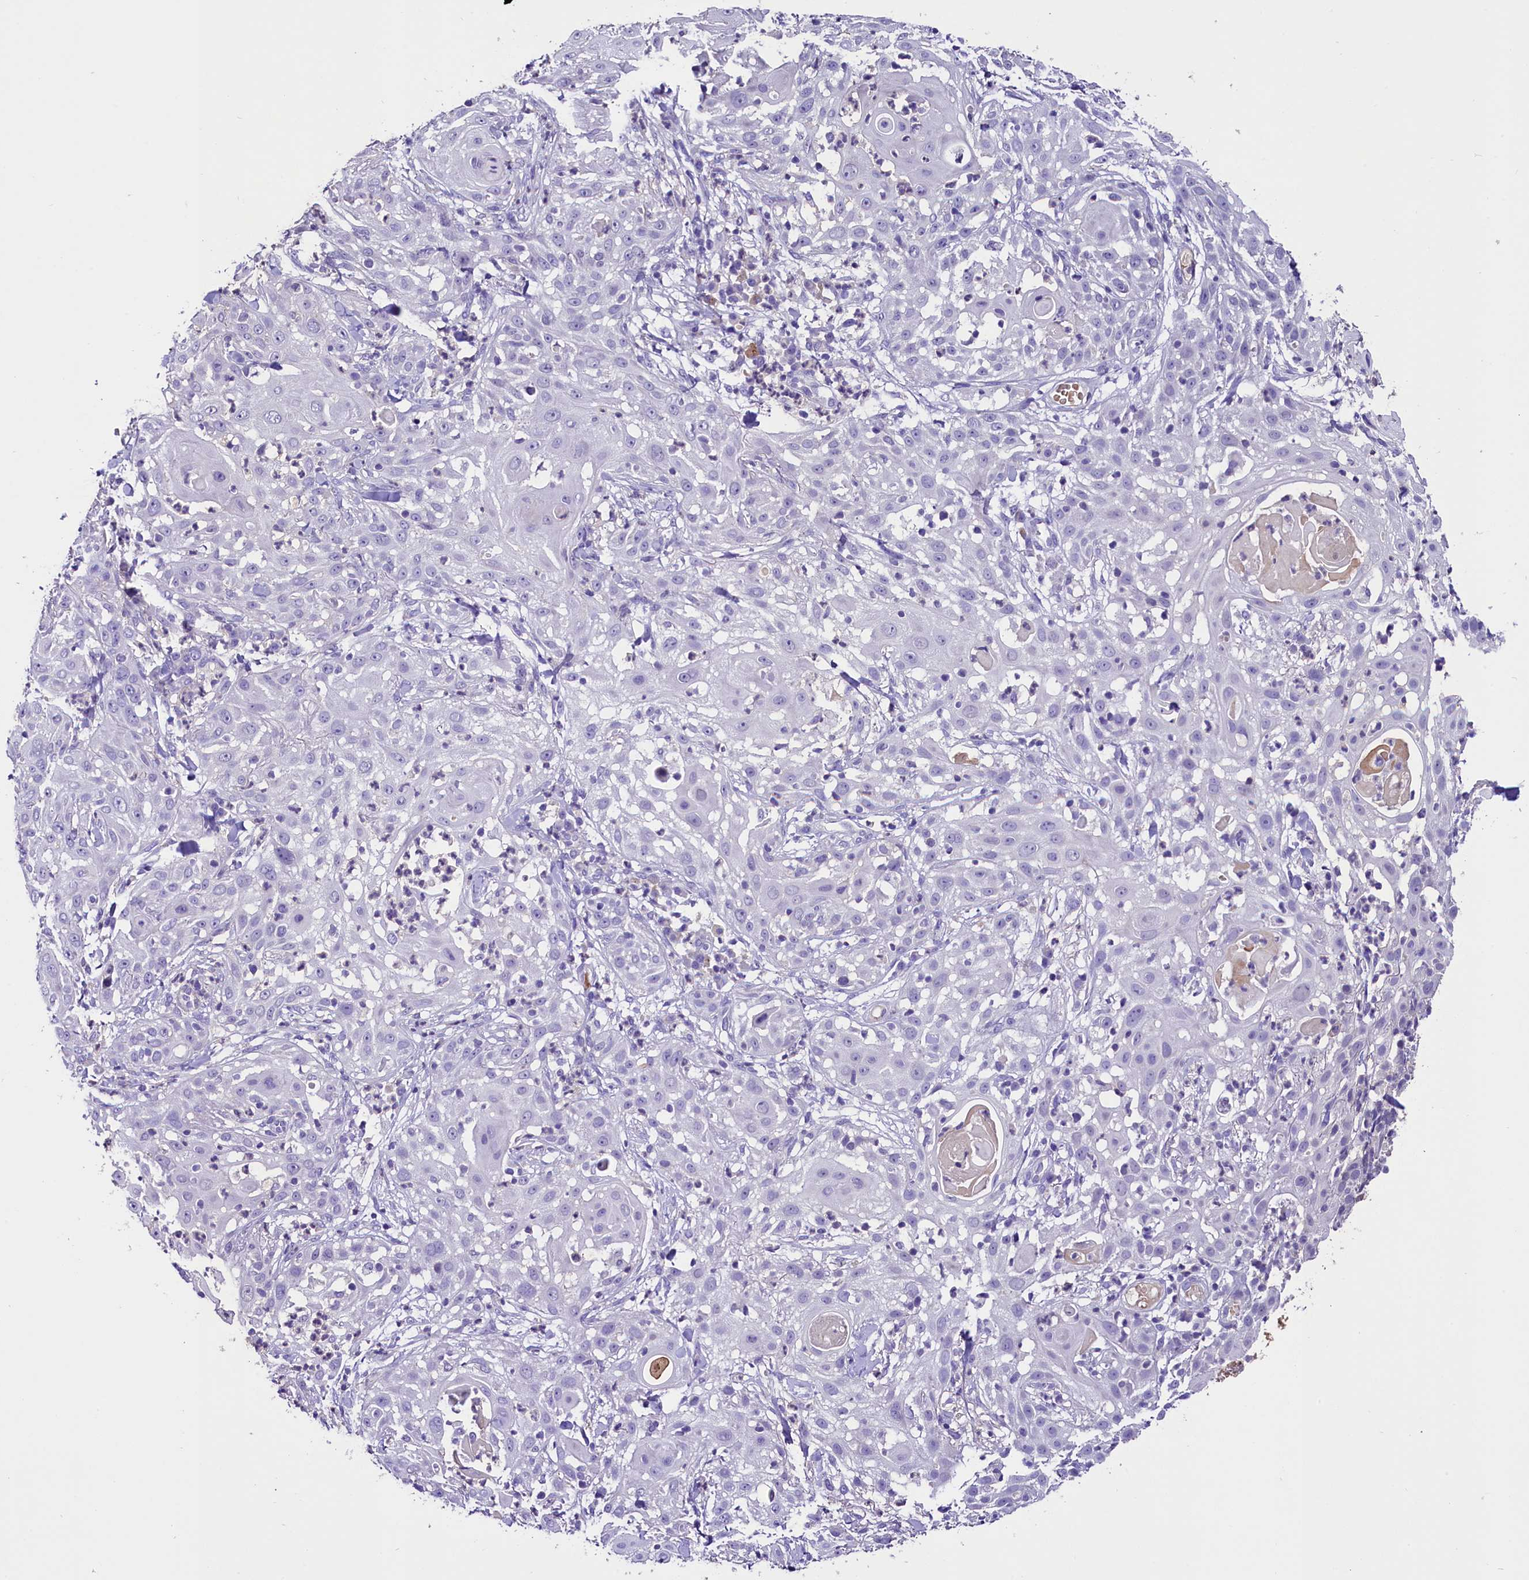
{"staining": {"intensity": "negative", "quantity": "none", "location": "none"}, "tissue": "skin cancer", "cell_type": "Tumor cells", "image_type": "cancer", "snomed": [{"axis": "morphology", "description": "Squamous cell carcinoma, NOS"}, {"axis": "topography", "description": "Skin"}], "caption": "This is an immunohistochemistry (IHC) image of human skin cancer (squamous cell carcinoma). There is no positivity in tumor cells.", "gene": "MEX3B", "patient": {"sex": "female", "age": 44}}